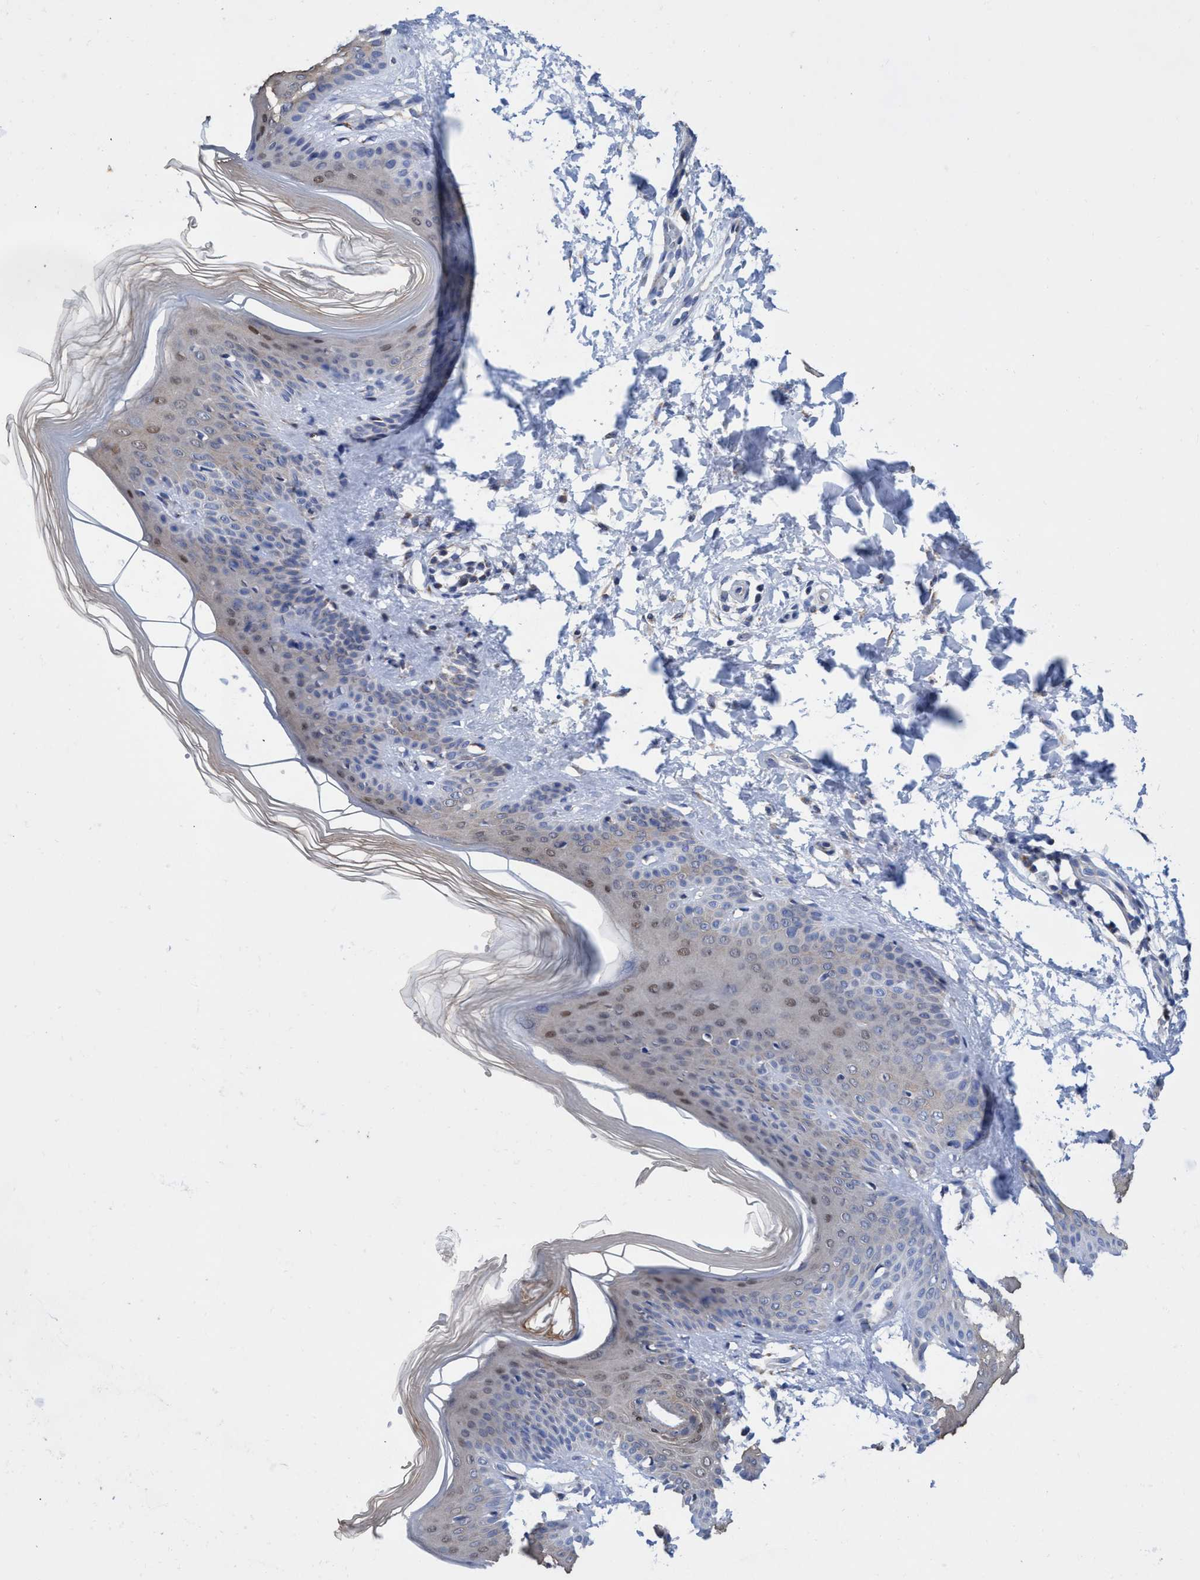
{"staining": {"intensity": "negative", "quantity": "none", "location": "none"}, "tissue": "skin", "cell_type": "Fibroblasts", "image_type": "normal", "snomed": [{"axis": "morphology", "description": "Normal tissue, NOS"}, {"axis": "morphology", "description": "Malignant melanoma, Metastatic site"}, {"axis": "topography", "description": "Skin"}], "caption": "Fibroblasts show no significant positivity in unremarkable skin. The staining was performed using DAB (3,3'-diaminobenzidine) to visualize the protein expression in brown, while the nuclei were stained in blue with hematoxylin (Magnification: 20x).", "gene": "ZNF750", "patient": {"sex": "male", "age": 41}}